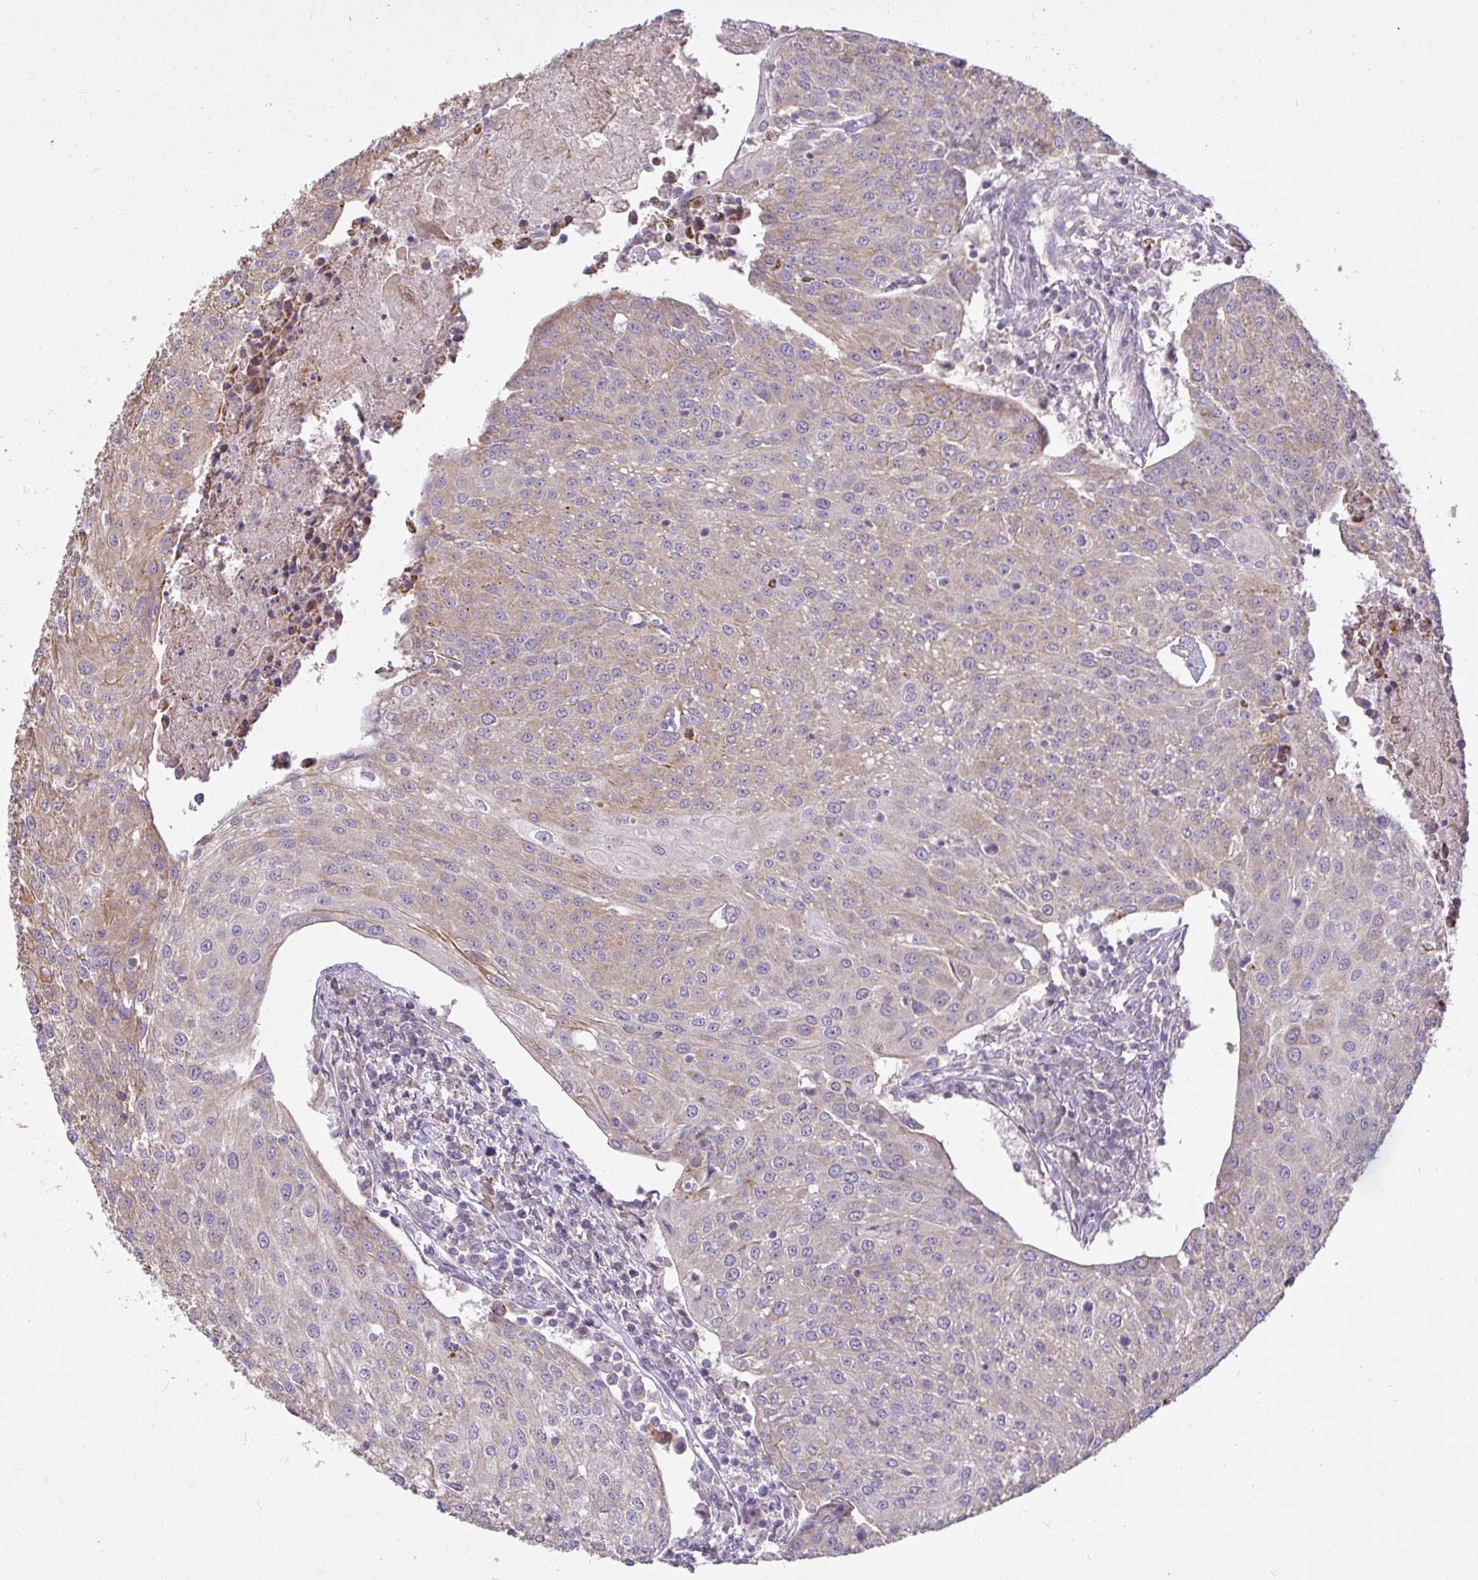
{"staining": {"intensity": "weak", "quantity": "25%-75%", "location": "cytoplasmic/membranous"}, "tissue": "urothelial cancer", "cell_type": "Tumor cells", "image_type": "cancer", "snomed": [{"axis": "morphology", "description": "Urothelial carcinoma, High grade"}, {"axis": "topography", "description": "Urinary bladder"}], "caption": "Tumor cells display weak cytoplasmic/membranous staining in about 25%-75% of cells in urothelial cancer.", "gene": "STRIP1", "patient": {"sex": "female", "age": 85}}